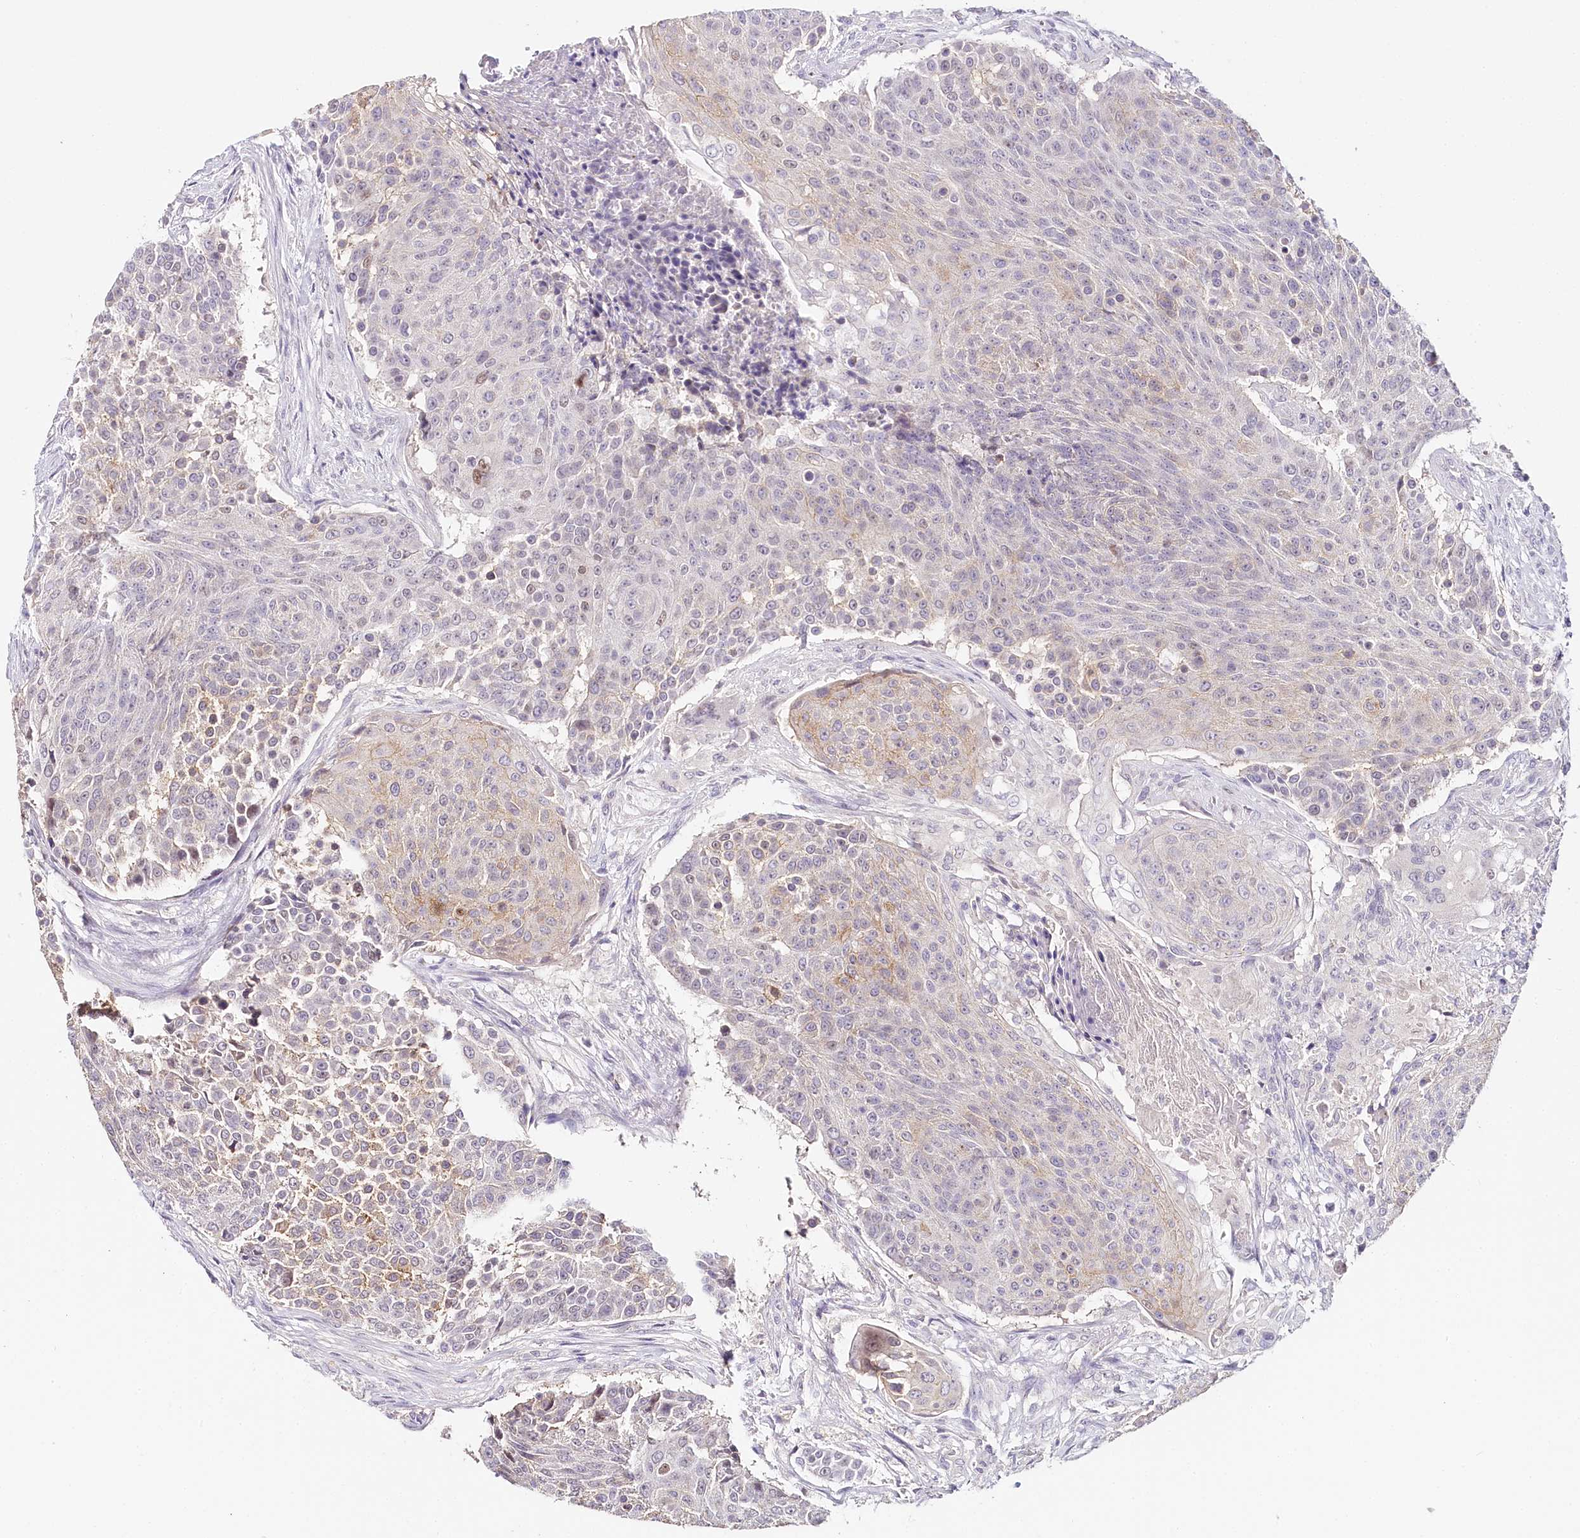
{"staining": {"intensity": "weak", "quantity": "<25%", "location": "cytoplasmic/membranous"}, "tissue": "urothelial cancer", "cell_type": "Tumor cells", "image_type": "cancer", "snomed": [{"axis": "morphology", "description": "Urothelial carcinoma, High grade"}, {"axis": "topography", "description": "Urinary bladder"}], "caption": "Urothelial cancer stained for a protein using immunohistochemistry shows no staining tumor cells.", "gene": "TP53", "patient": {"sex": "female", "age": 63}}